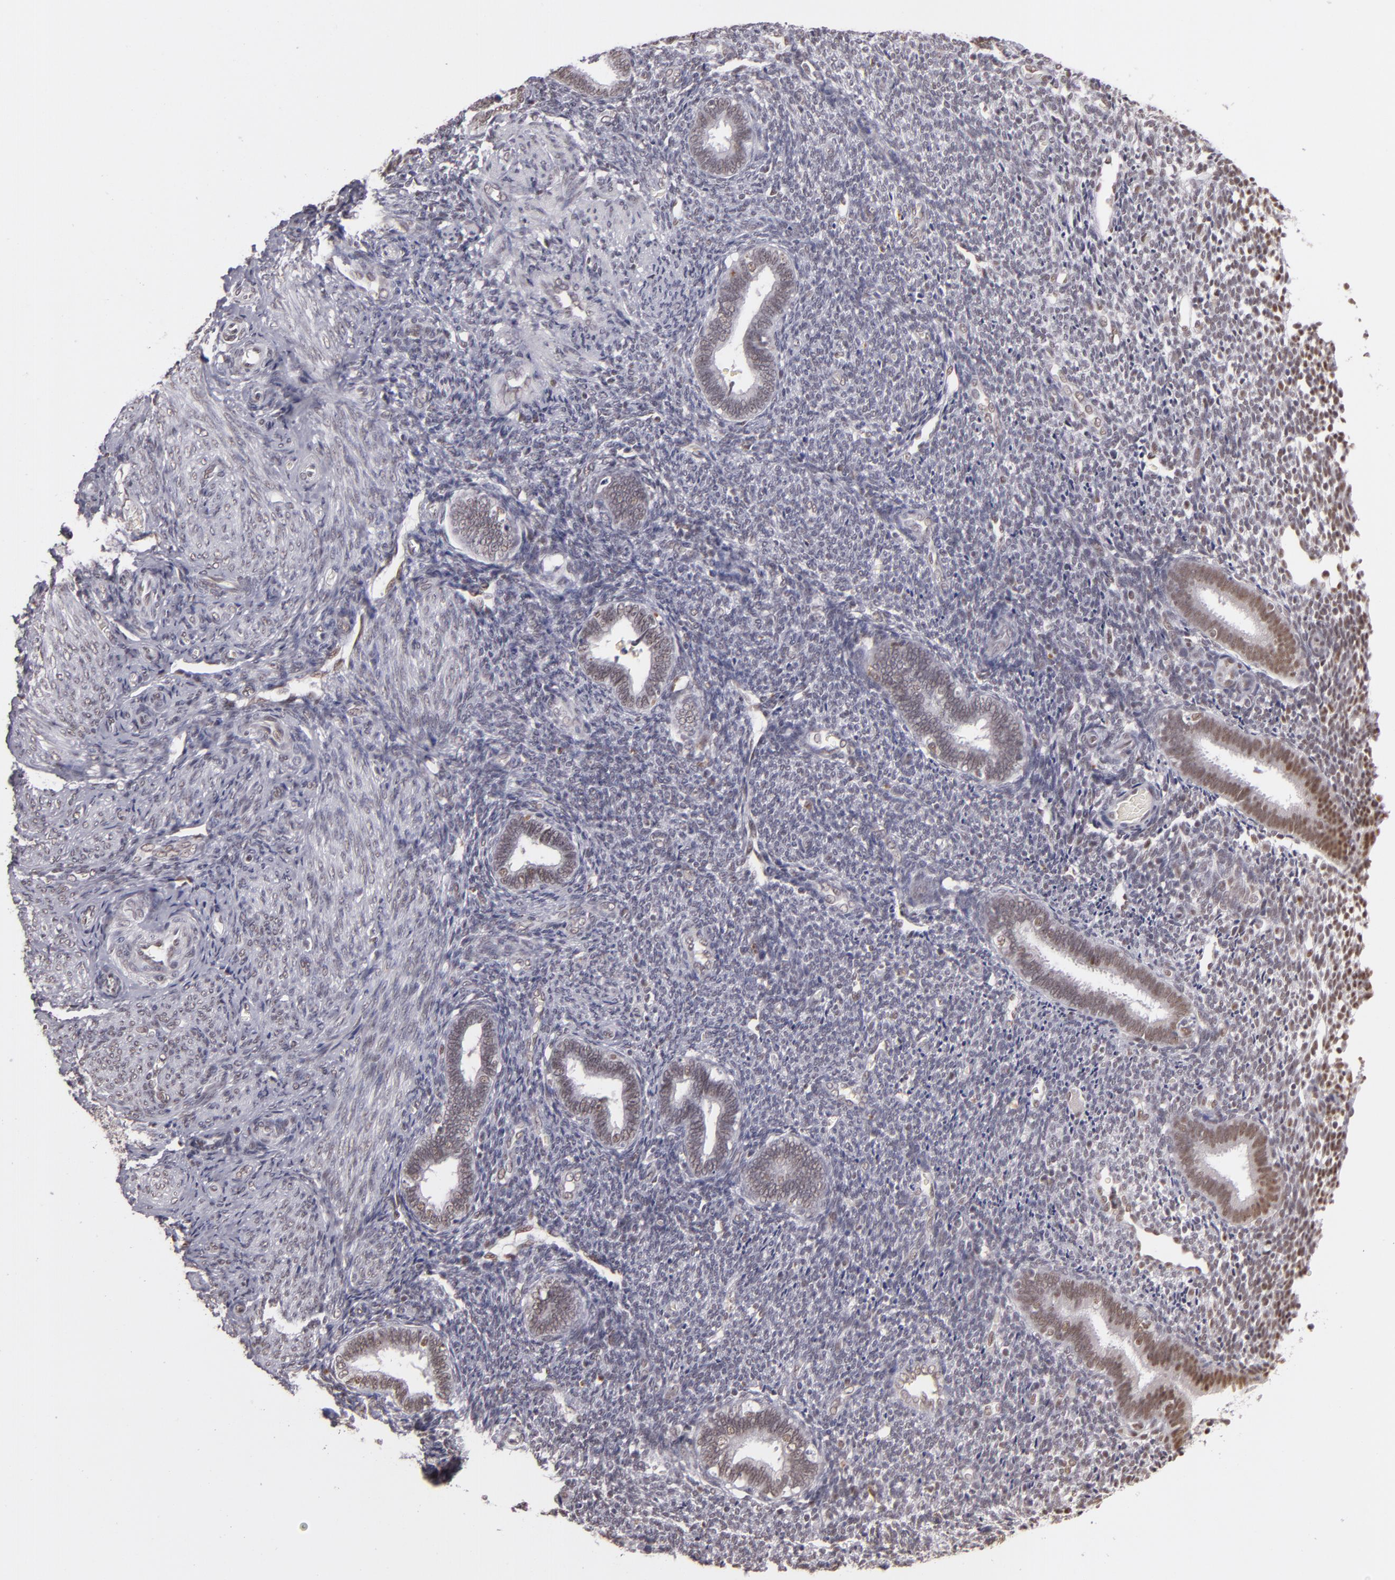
{"staining": {"intensity": "weak", "quantity": "25%-75%", "location": "nuclear"}, "tissue": "endometrium", "cell_type": "Cells in endometrial stroma", "image_type": "normal", "snomed": [{"axis": "morphology", "description": "Normal tissue, NOS"}, {"axis": "topography", "description": "Endometrium"}], "caption": "The histopathology image displays a brown stain indicating the presence of a protein in the nuclear of cells in endometrial stroma in endometrium. (DAB = brown stain, brightfield microscopy at high magnification).", "gene": "INTS6", "patient": {"sex": "female", "age": 27}}